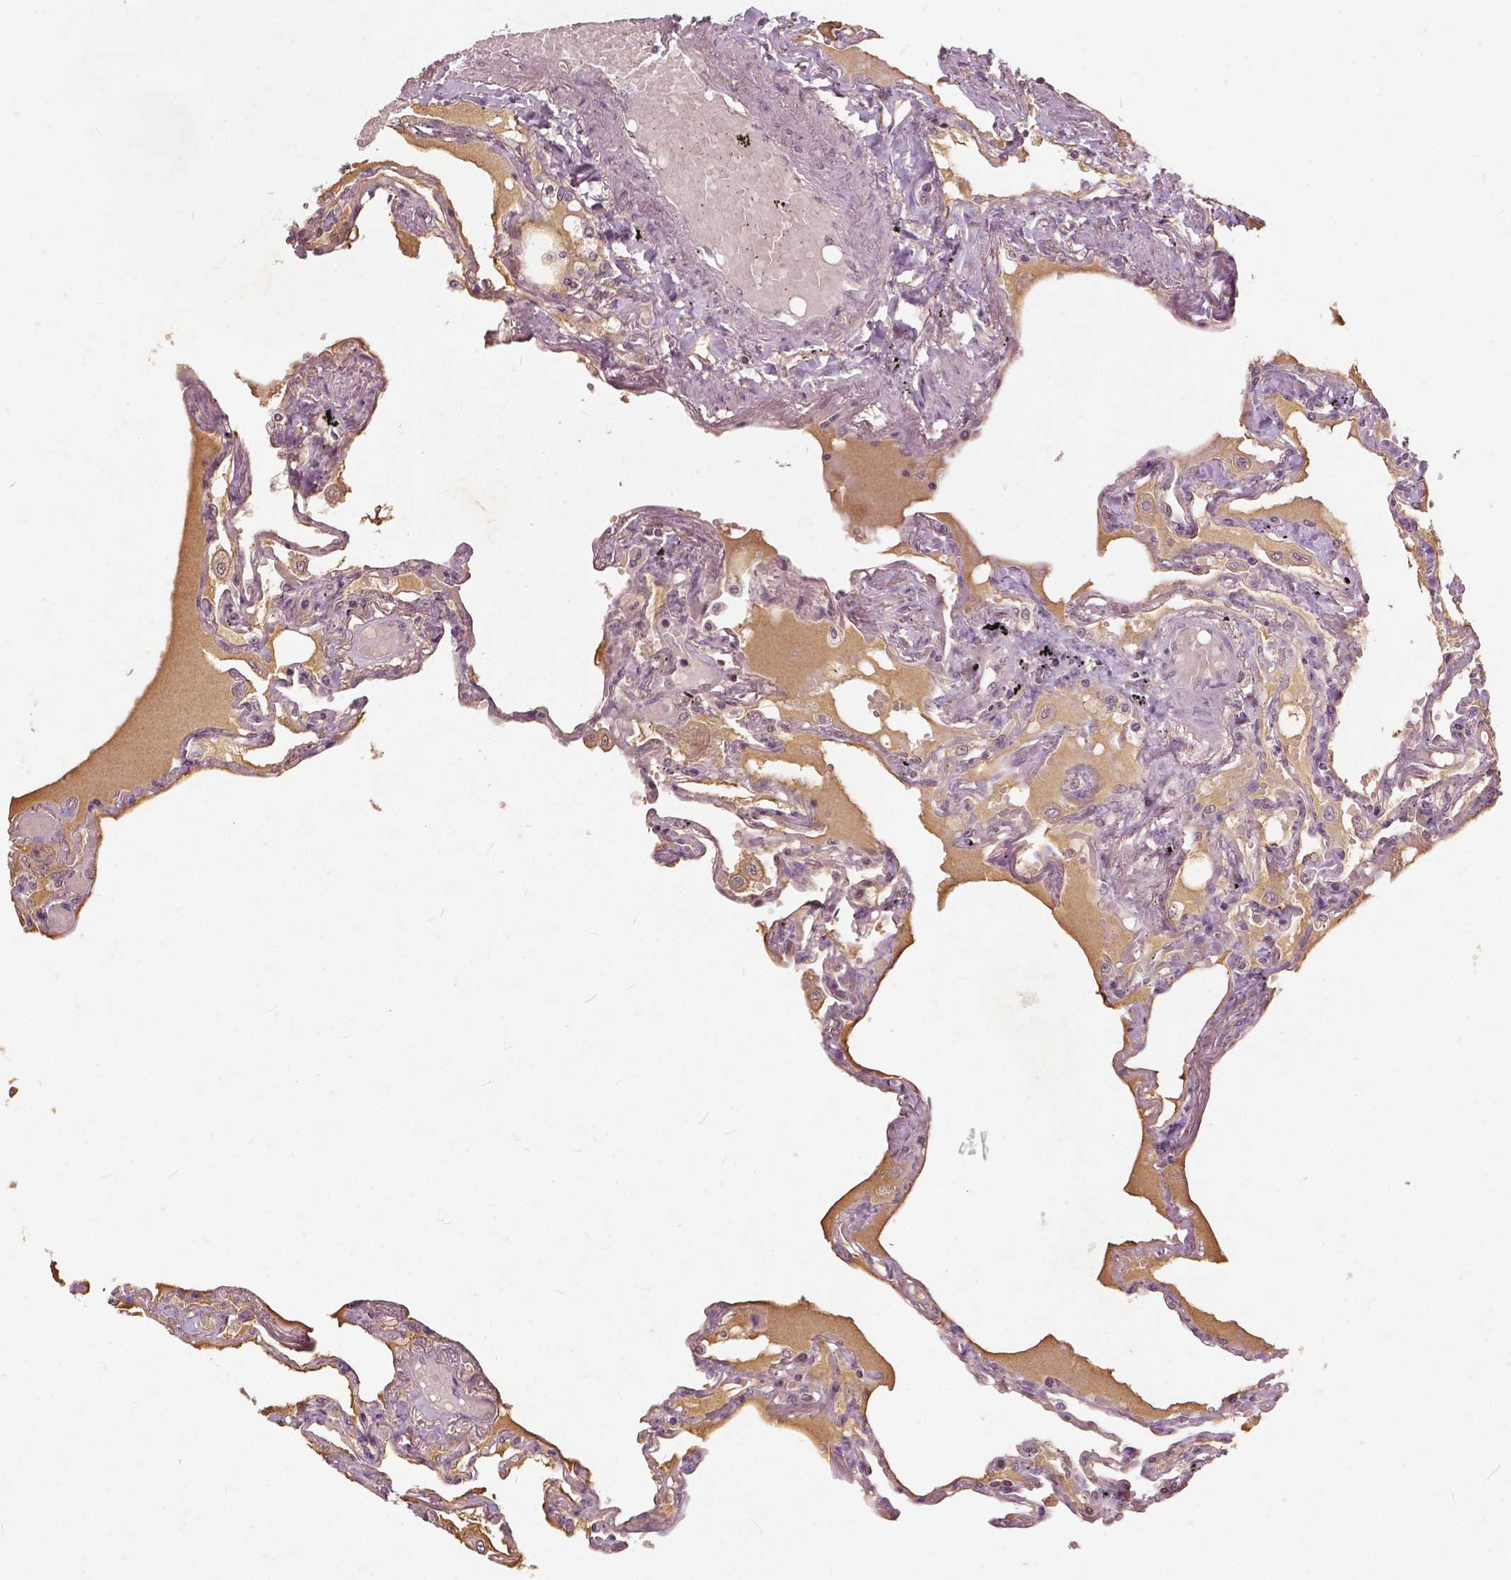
{"staining": {"intensity": "weak", "quantity": "25%-75%", "location": "nuclear"}, "tissue": "lung", "cell_type": "Alveolar cells", "image_type": "normal", "snomed": [{"axis": "morphology", "description": "Normal tissue, NOS"}, {"axis": "morphology", "description": "Adenocarcinoma, NOS"}, {"axis": "topography", "description": "Cartilage tissue"}, {"axis": "topography", "description": "Lung"}], "caption": "About 25%-75% of alveolar cells in benign lung reveal weak nuclear protein staining as visualized by brown immunohistochemical staining.", "gene": "ANGPTL4", "patient": {"sex": "female", "age": 67}}